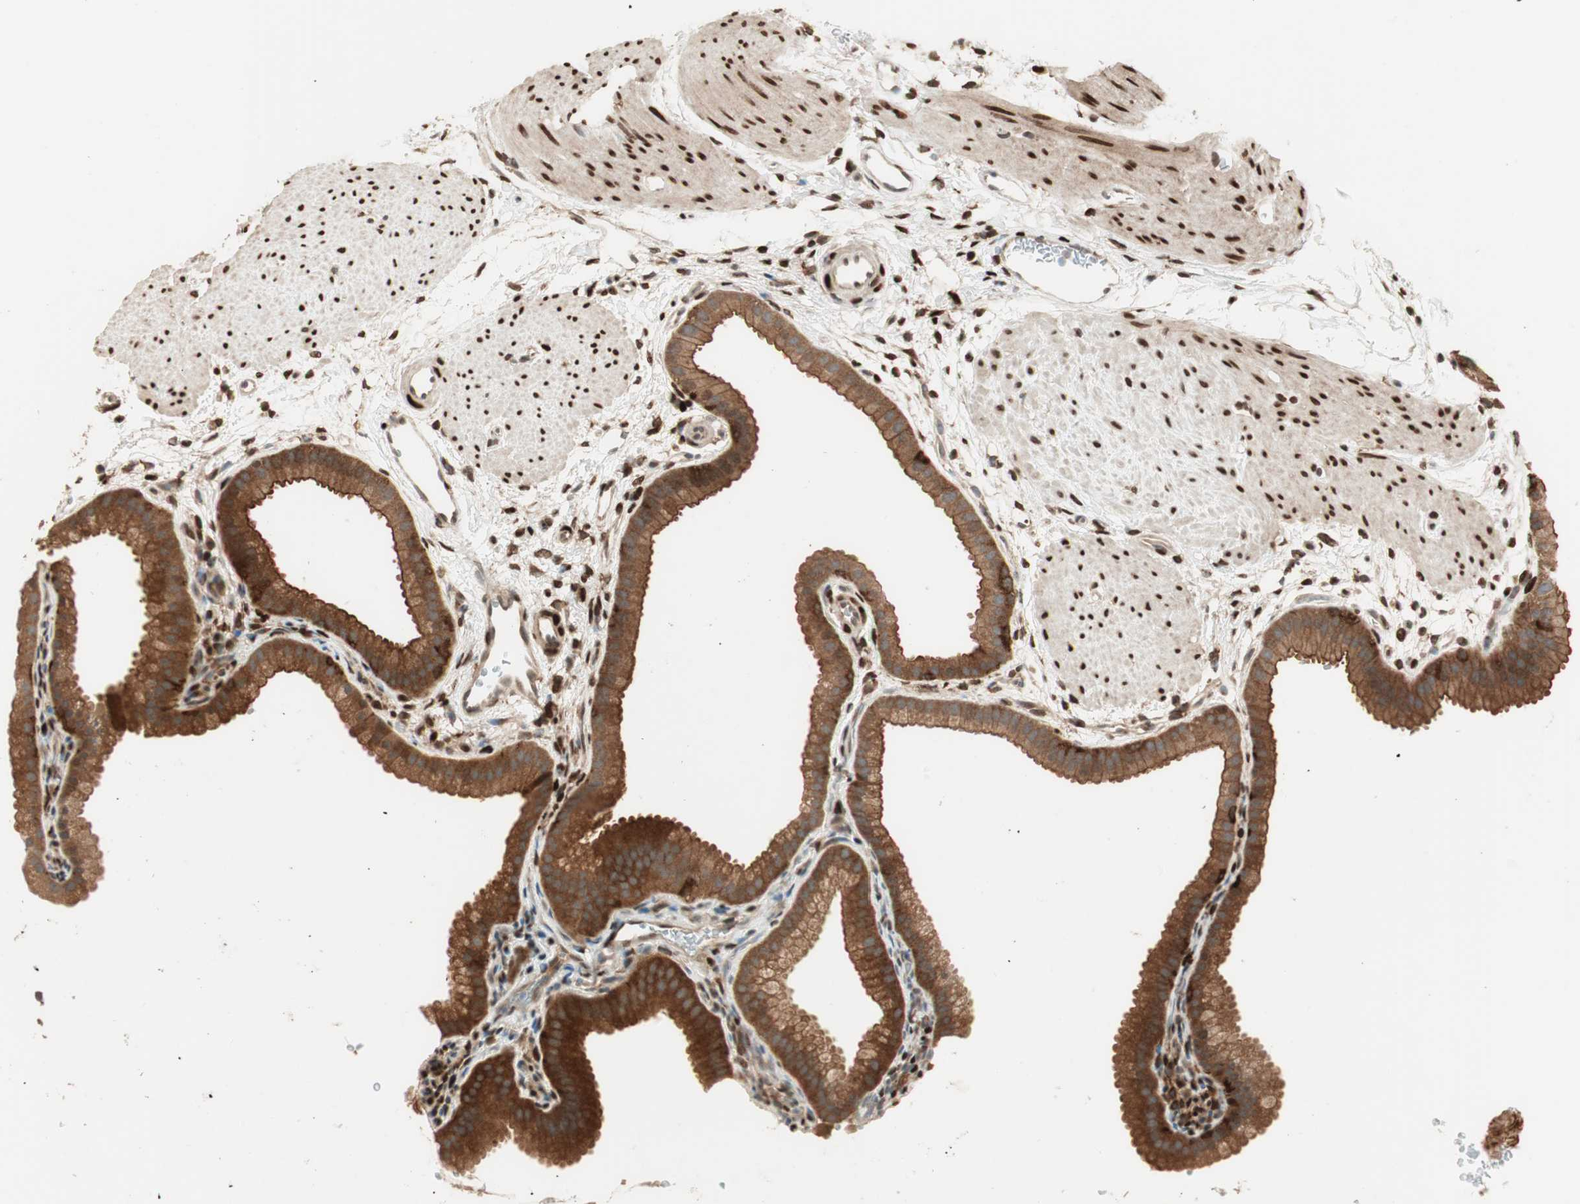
{"staining": {"intensity": "strong", "quantity": ">75%", "location": "cytoplasmic/membranous"}, "tissue": "gallbladder", "cell_type": "Glandular cells", "image_type": "normal", "snomed": [{"axis": "morphology", "description": "Normal tissue, NOS"}, {"axis": "topography", "description": "Gallbladder"}], "caption": "Immunohistochemical staining of benign human gallbladder displays >75% levels of strong cytoplasmic/membranous protein positivity in approximately >75% of glandular cells. Using DAB (brown) and hematoxylin (blue) stains, captured at high magnification using brightfield microscopy.", "gene": "BIN1", "patient": {"sex": "female", "age": 64}}